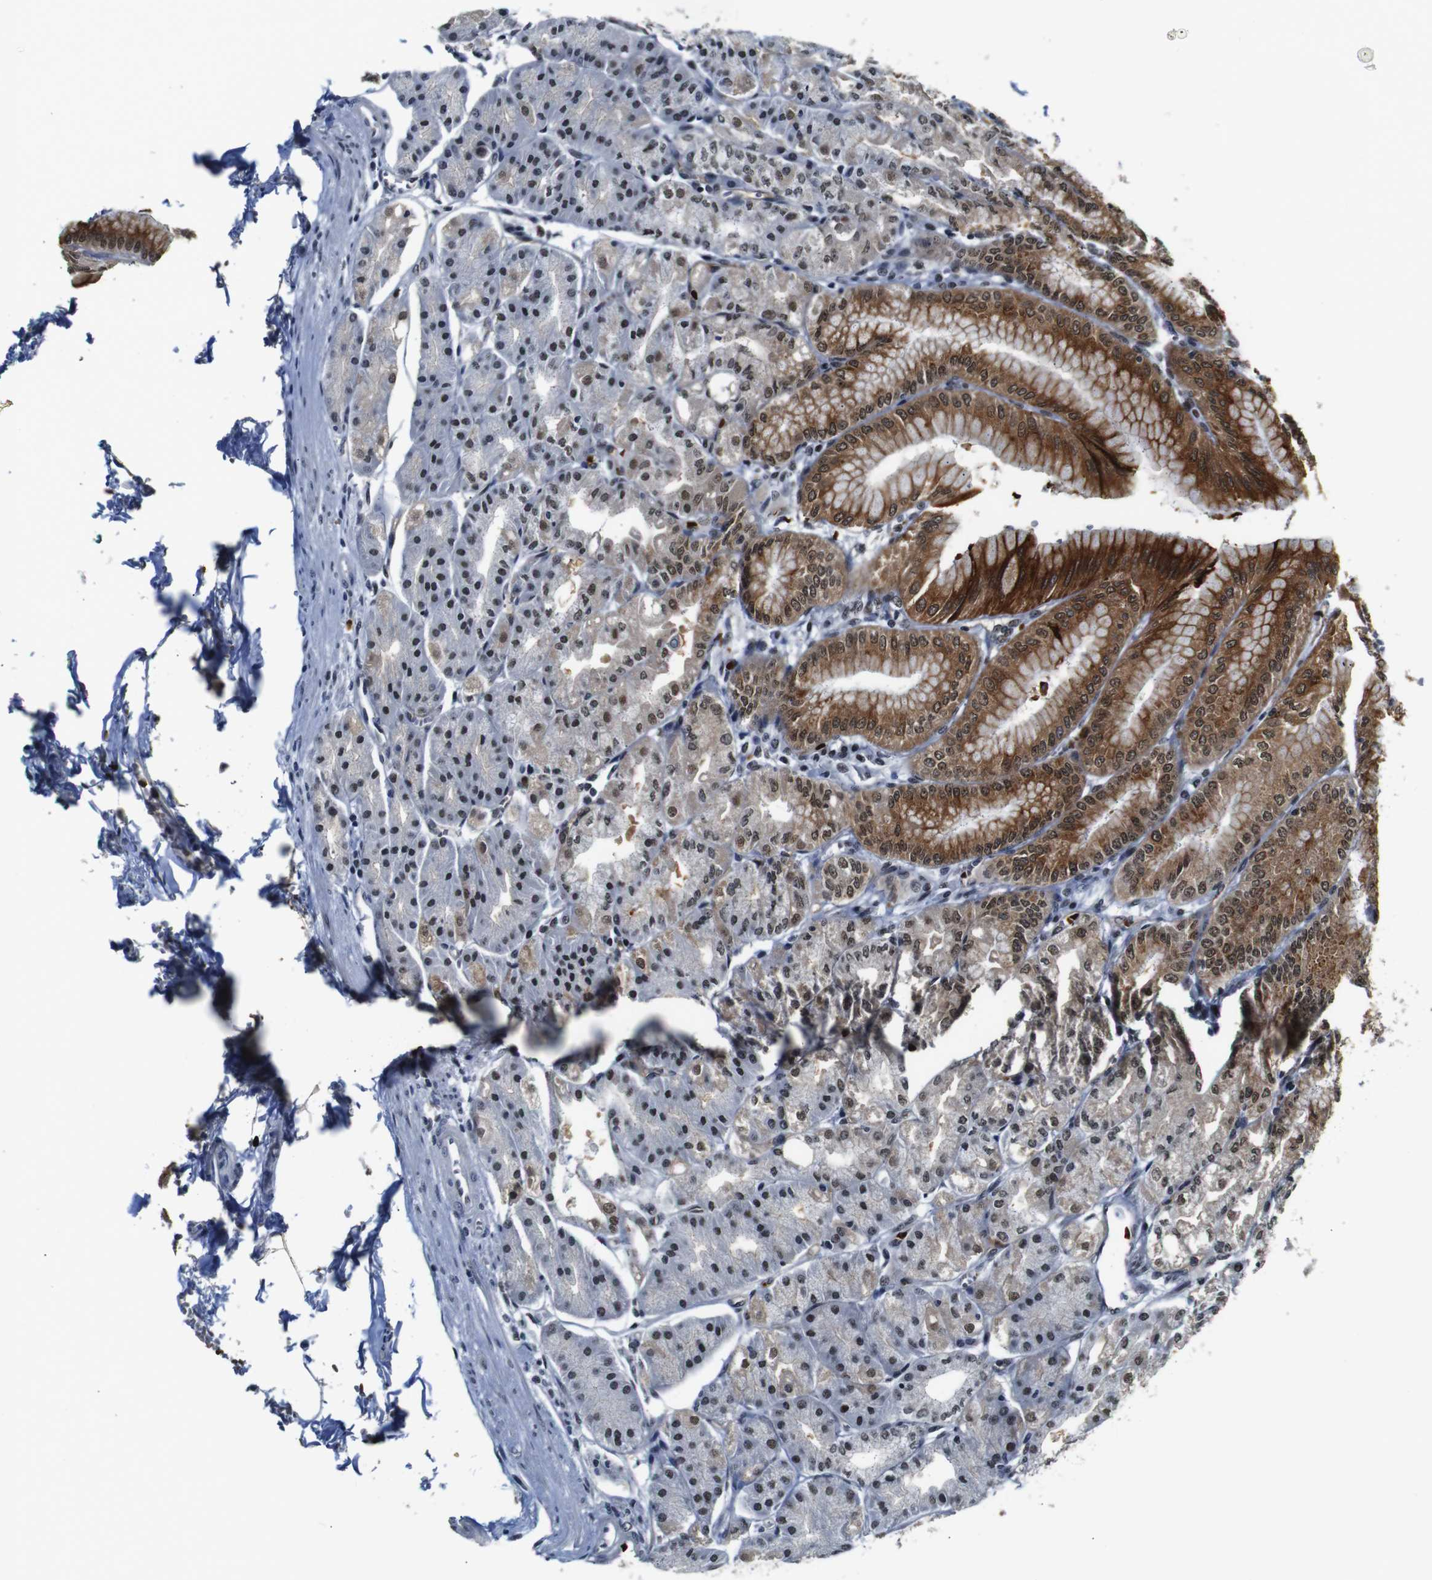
{"staining": {"intensity": "strong", "quantity": "25%-75%", "location": "cytoplasmic/membranous,nuclear"}, "tissue": "stomach", "cell_type": "Glandular cells", "image_type": "normal", "snomed": [{"axis": "morphology", "description": "Normal tissue, NOS"}, {"axis": "topography", "description": "Stomach, lower"}], "caption": "Normal stomach demonstrates strong cytoplasmic/membranous,nuclear positivity in approximately 25%-75% of glandular cells, visualized by immunohistochemistry.", "gene": "ILDR2", "patient": {"sex": "male", "age": 71}}